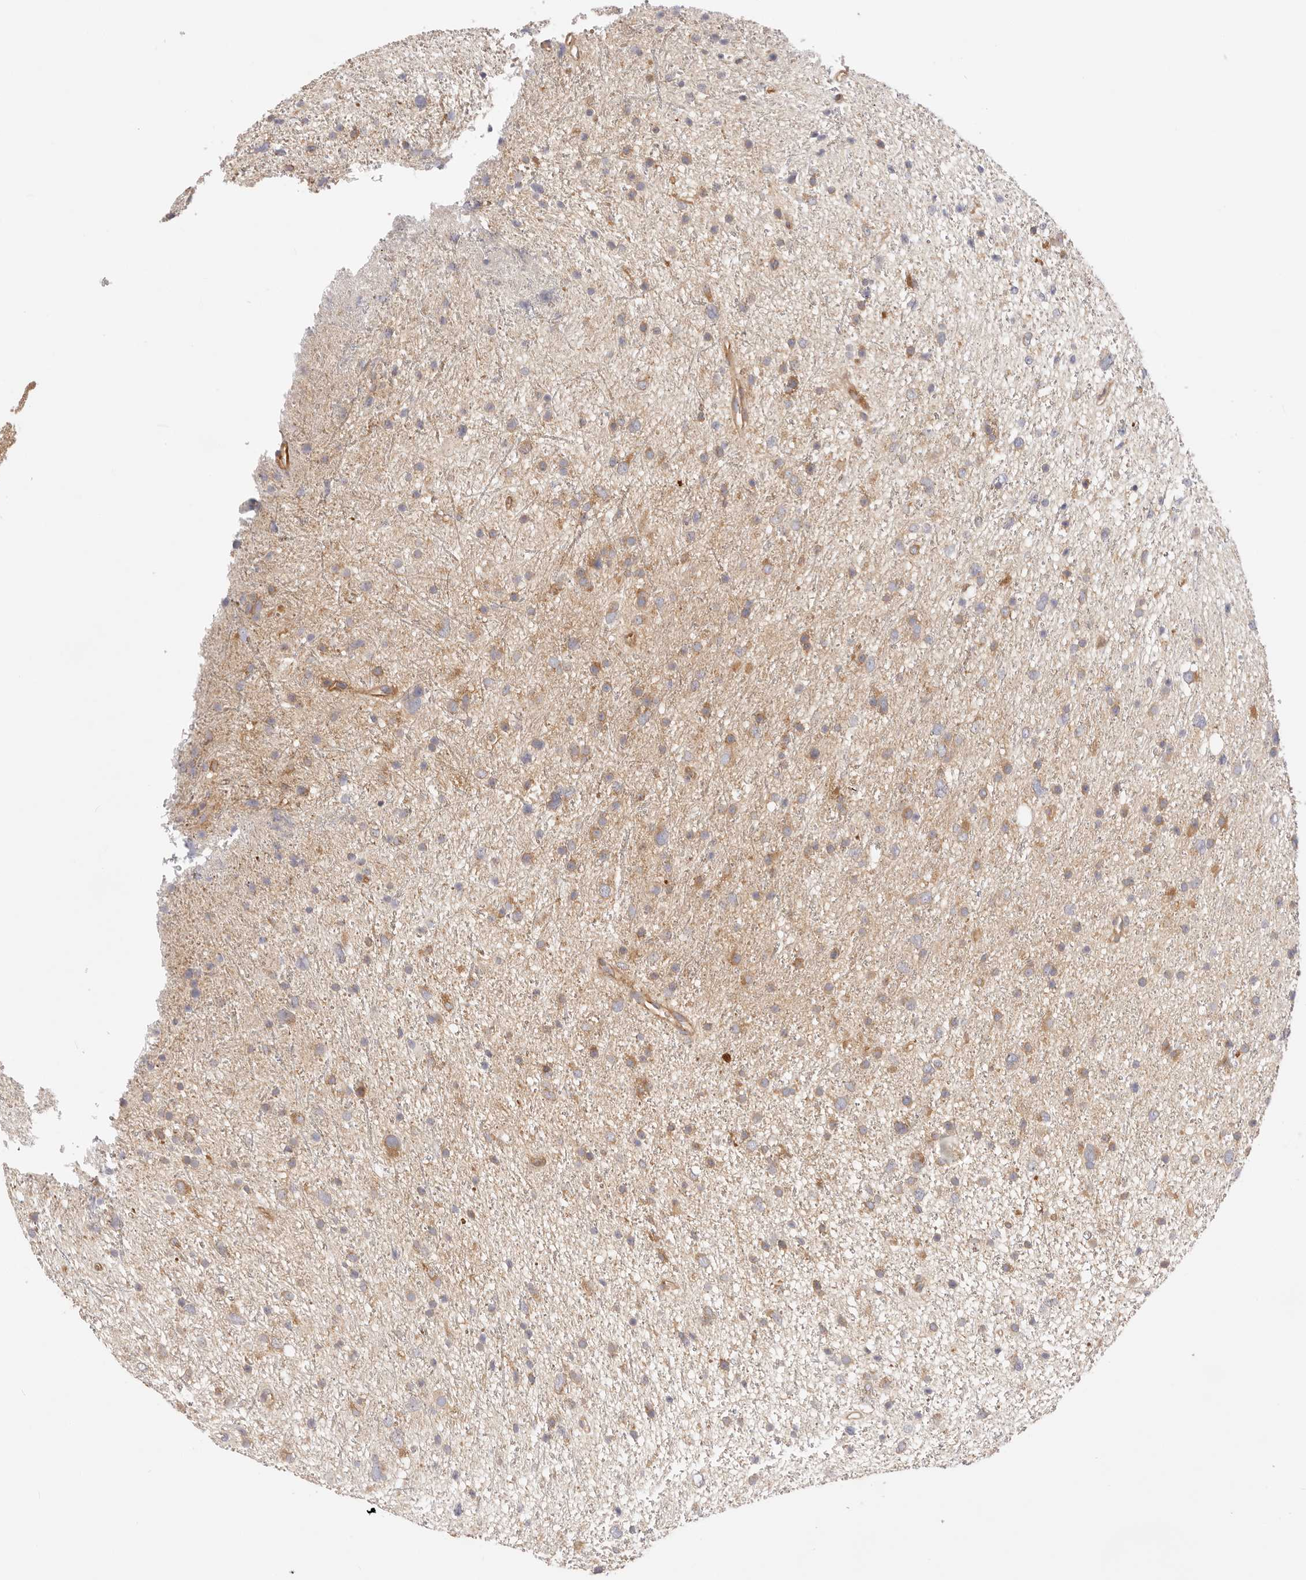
{"staining": {"intensity": "moderate", "quantity": "25%-75%", "location": "cytoplasmic/membranous"}, "tissue": "glioma", "cell_type": "Tumor cells", "image_type": "cancer", "snomed": [{"axis": "morphology", "description": "Glioma, malignant, Low grade"}, {"axis": "topography", "description": "Cerebral cortex"}], "caption": "A brown stain shows moderate cytoplasmic/membranous expression of a protein in human malignant glioma (low-grade) tumor cells.", "gene": "KCMF1", "patient": {"sex": "female", "age": 39}}